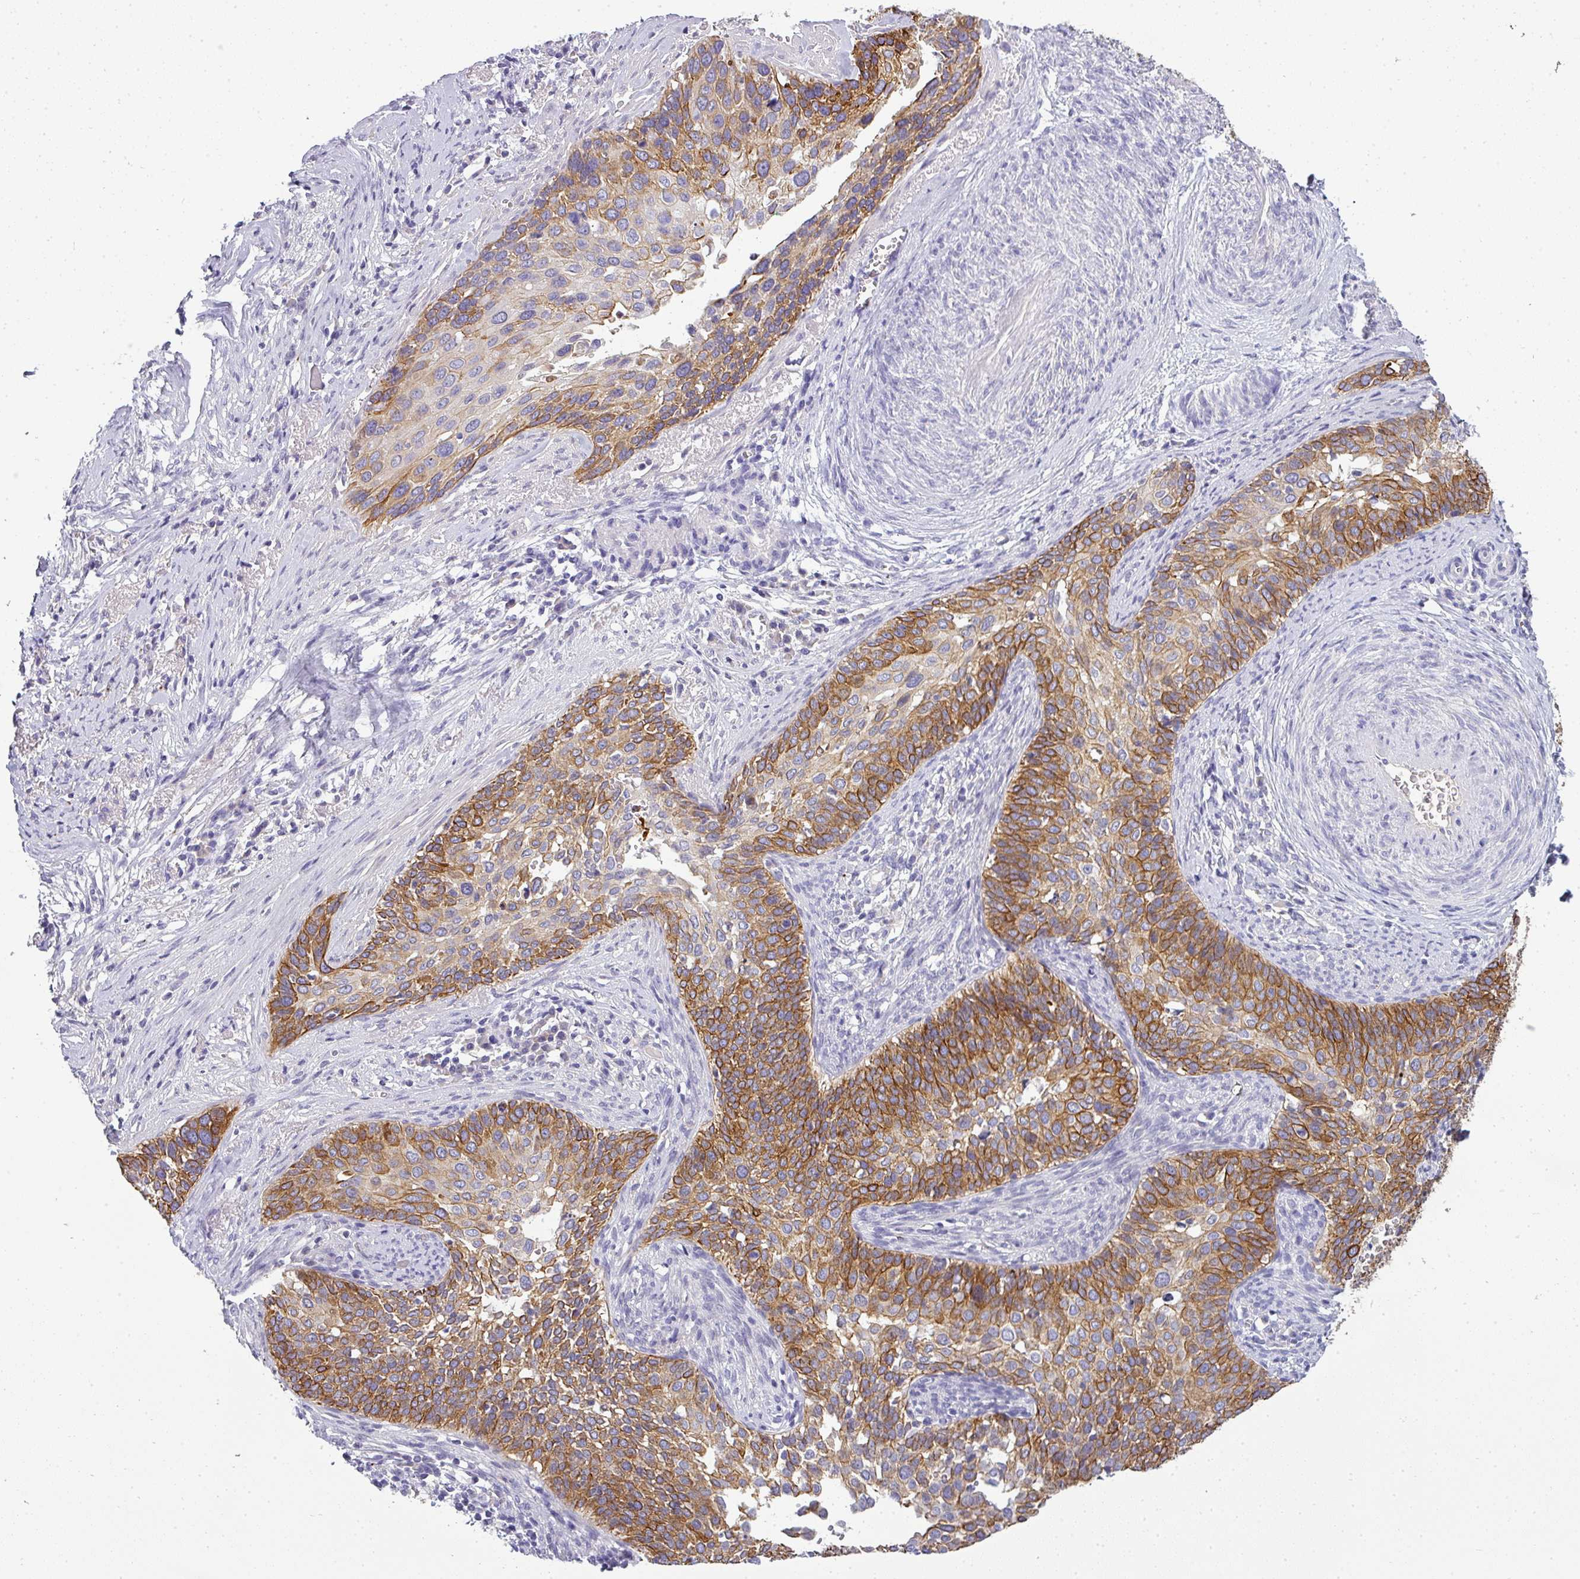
{"staining": {"intensity": "strong", "quantity": ">75%", "location": "cytoplasmic/membranous"}, "tissue": "cervical cancer", "cell_type": "Tumor cells", "image_type": "cancer", "snomed": [{"axis": "morphology", "description": "Squamous cell carcinoma, NOS"}, {"axis": "topography", "description": "Cervix"}], "caption": "High-magnification brightfield microscopy of cervical cancer (squamous cell carcinoma) stained with DAB (3,3'-diaminobenzidine) (brown) and counterstained with hematoxylin (blue). tumor cells exhibit strong cytoplasmic/membranous positivity is appreciated in about>75% of cells.", "gene": "ASXL3", "patient": {"sex": "female", "age": 44}}